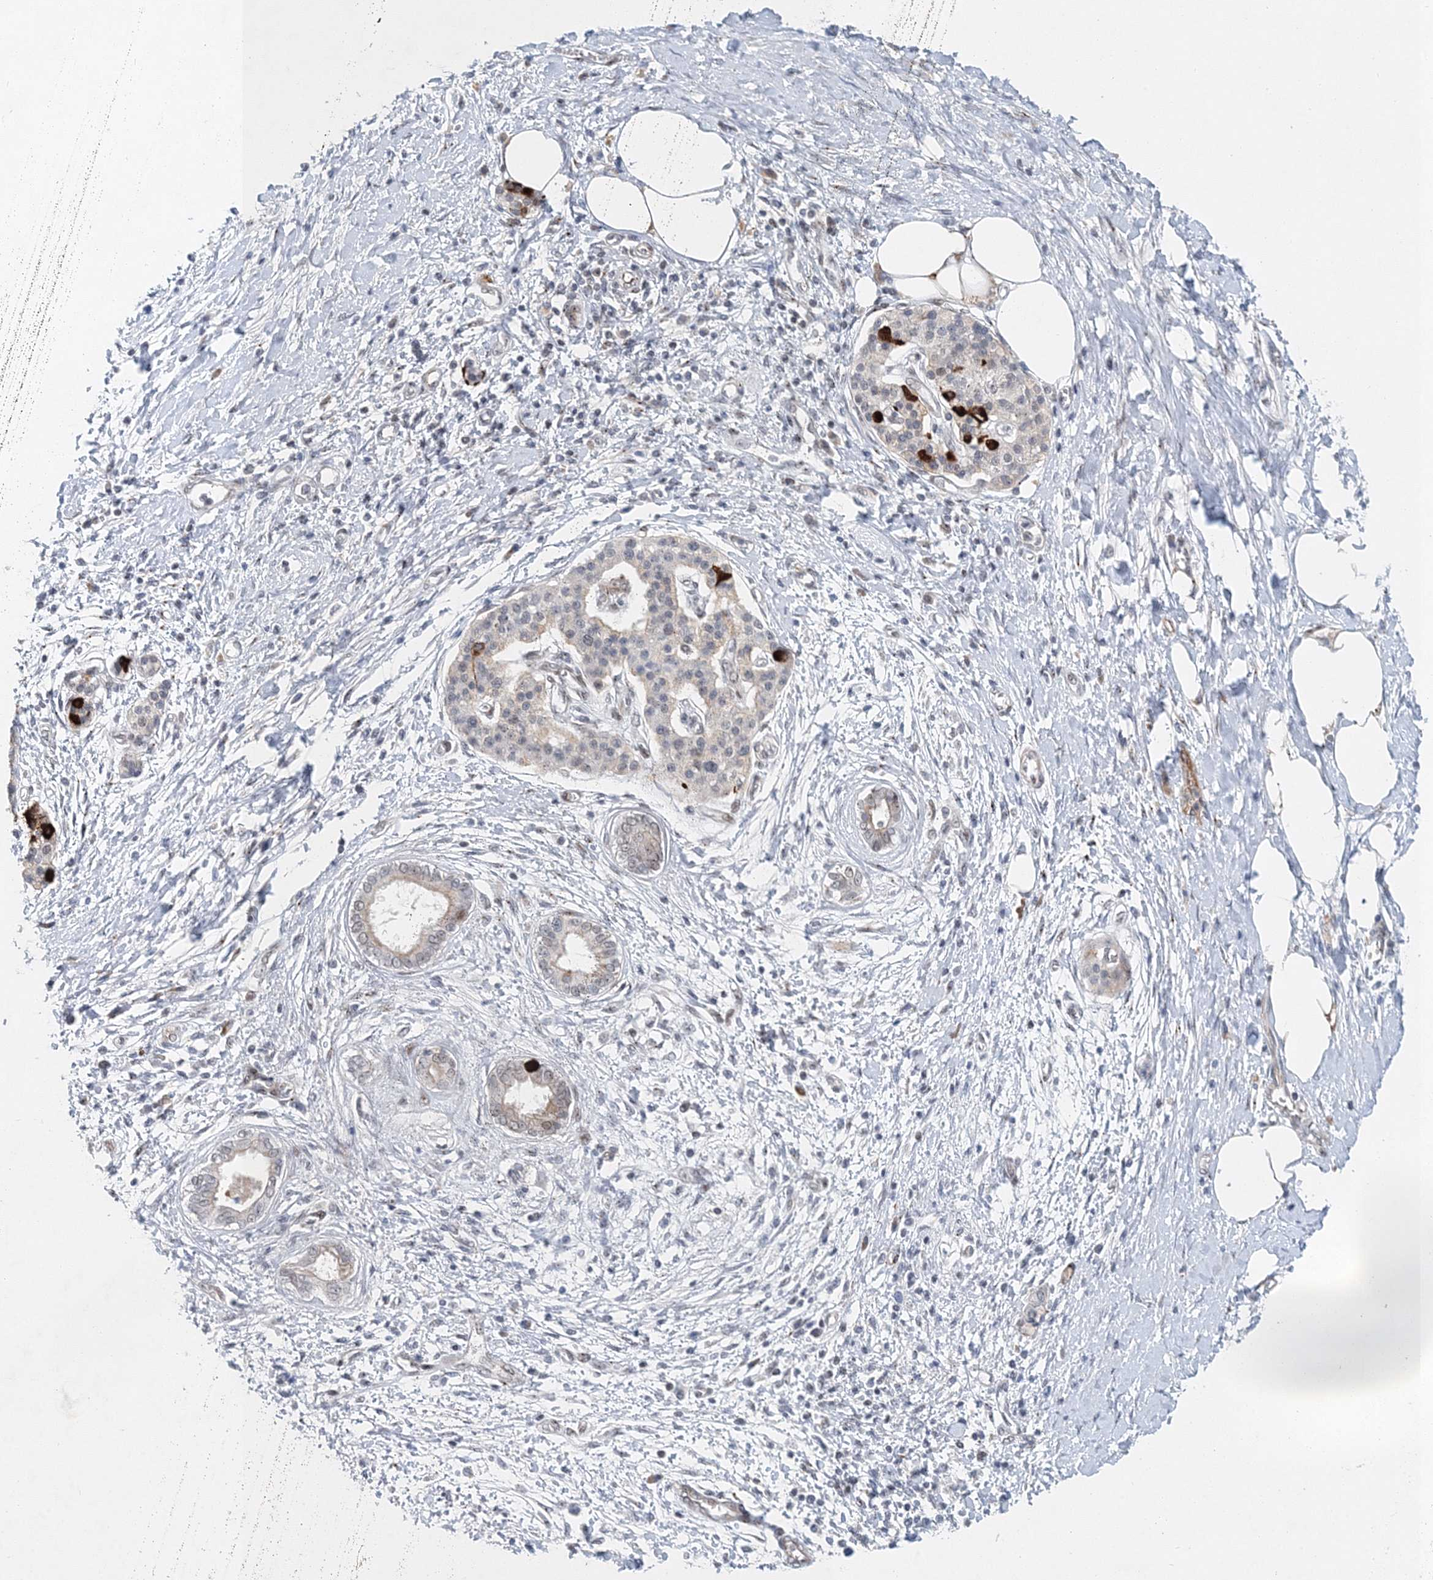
{"staining": {"intensity": "weak", "quantity": "<25%", "location": "nuclear"}, "tissue": "pancreatic cancer", "cell_type": "Tumor cells", "image_type": "cancer", "snomed": [{"axis": "morphology", "description": "Adenocarcinoma, NOS"}, {"axis": "topography", "description": "Pancreas"}], "caption": "Tumor cells show no significant protein expression in pancreatic cancer.", "gene": "UIMC1", "patient": {"sex": "male", "age": 58}}